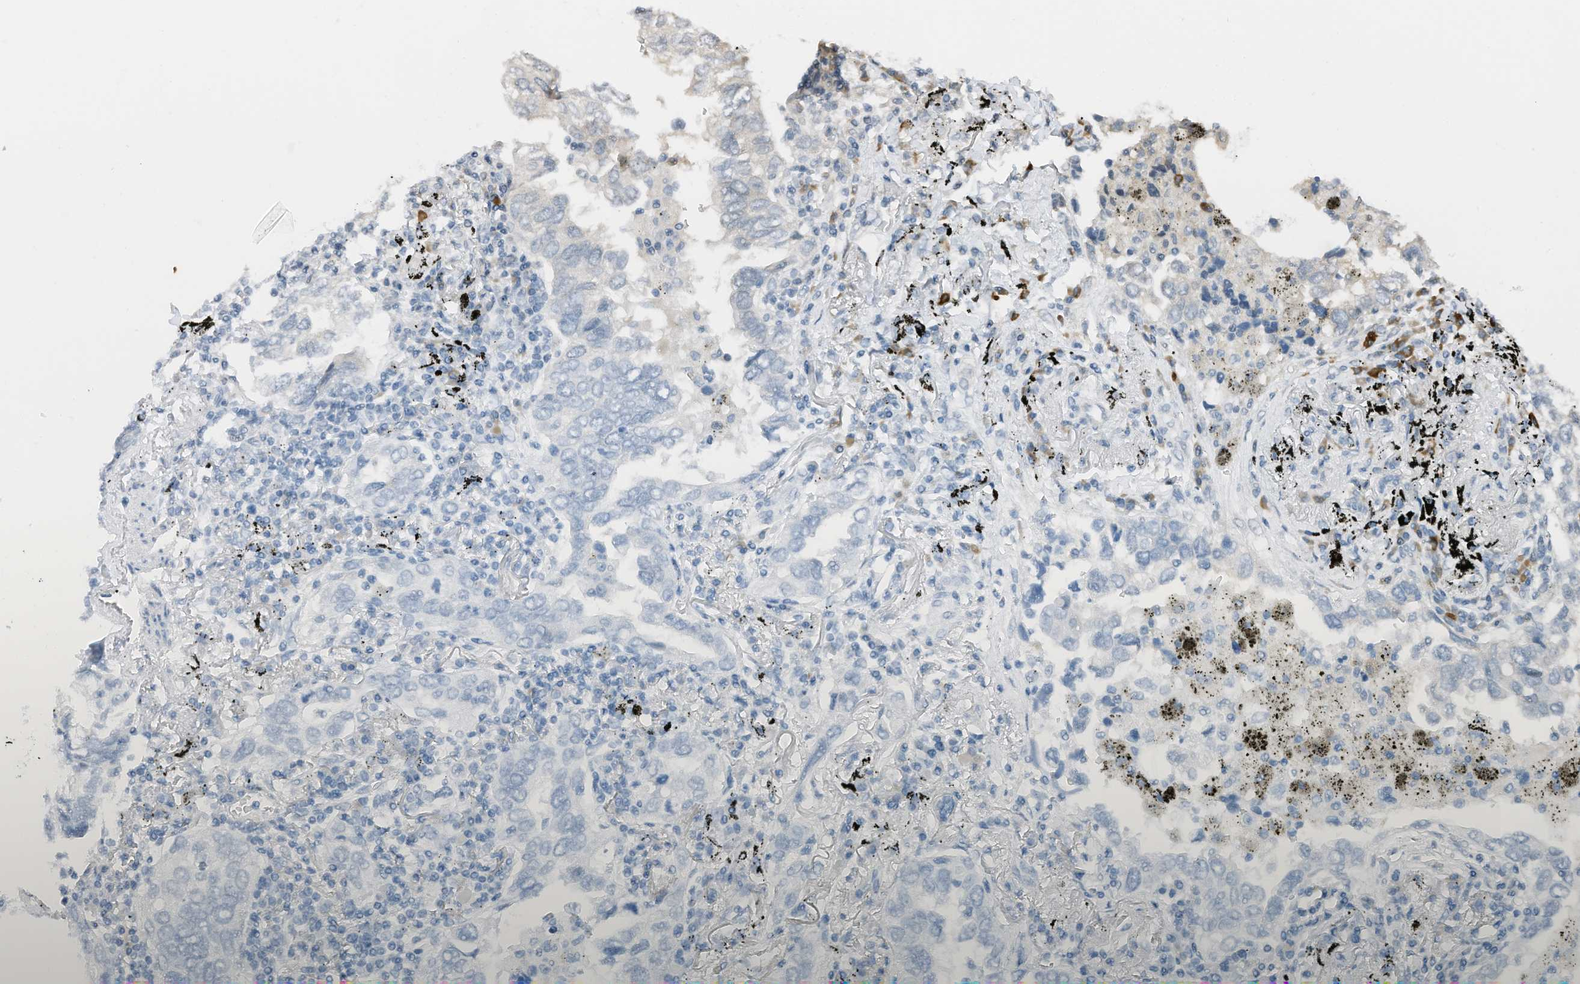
{"staining": {"intensity": "weak", "quantity": "<25%", "location": "cytoplasmic/membranous"}, "tissue": "lung cancer", "cell_type": "Tumor cells", "image_type": "cancer", "snomed": [{"axis": "morphology", "description": "Adenocarcinoma, NOS"}, {"axis": "topography", "description": "Lung"}], "caption": "There is no significant staining in tumor cells of lung cancer (adenocarcinoma). The staining is performed using DAB (3,3'-diaminobenzidine) brown chromogen with nuclei counter-stained in using hematoxylin.", "gene": "RMND1", "patient": {"sex": "male", "age": 65}}